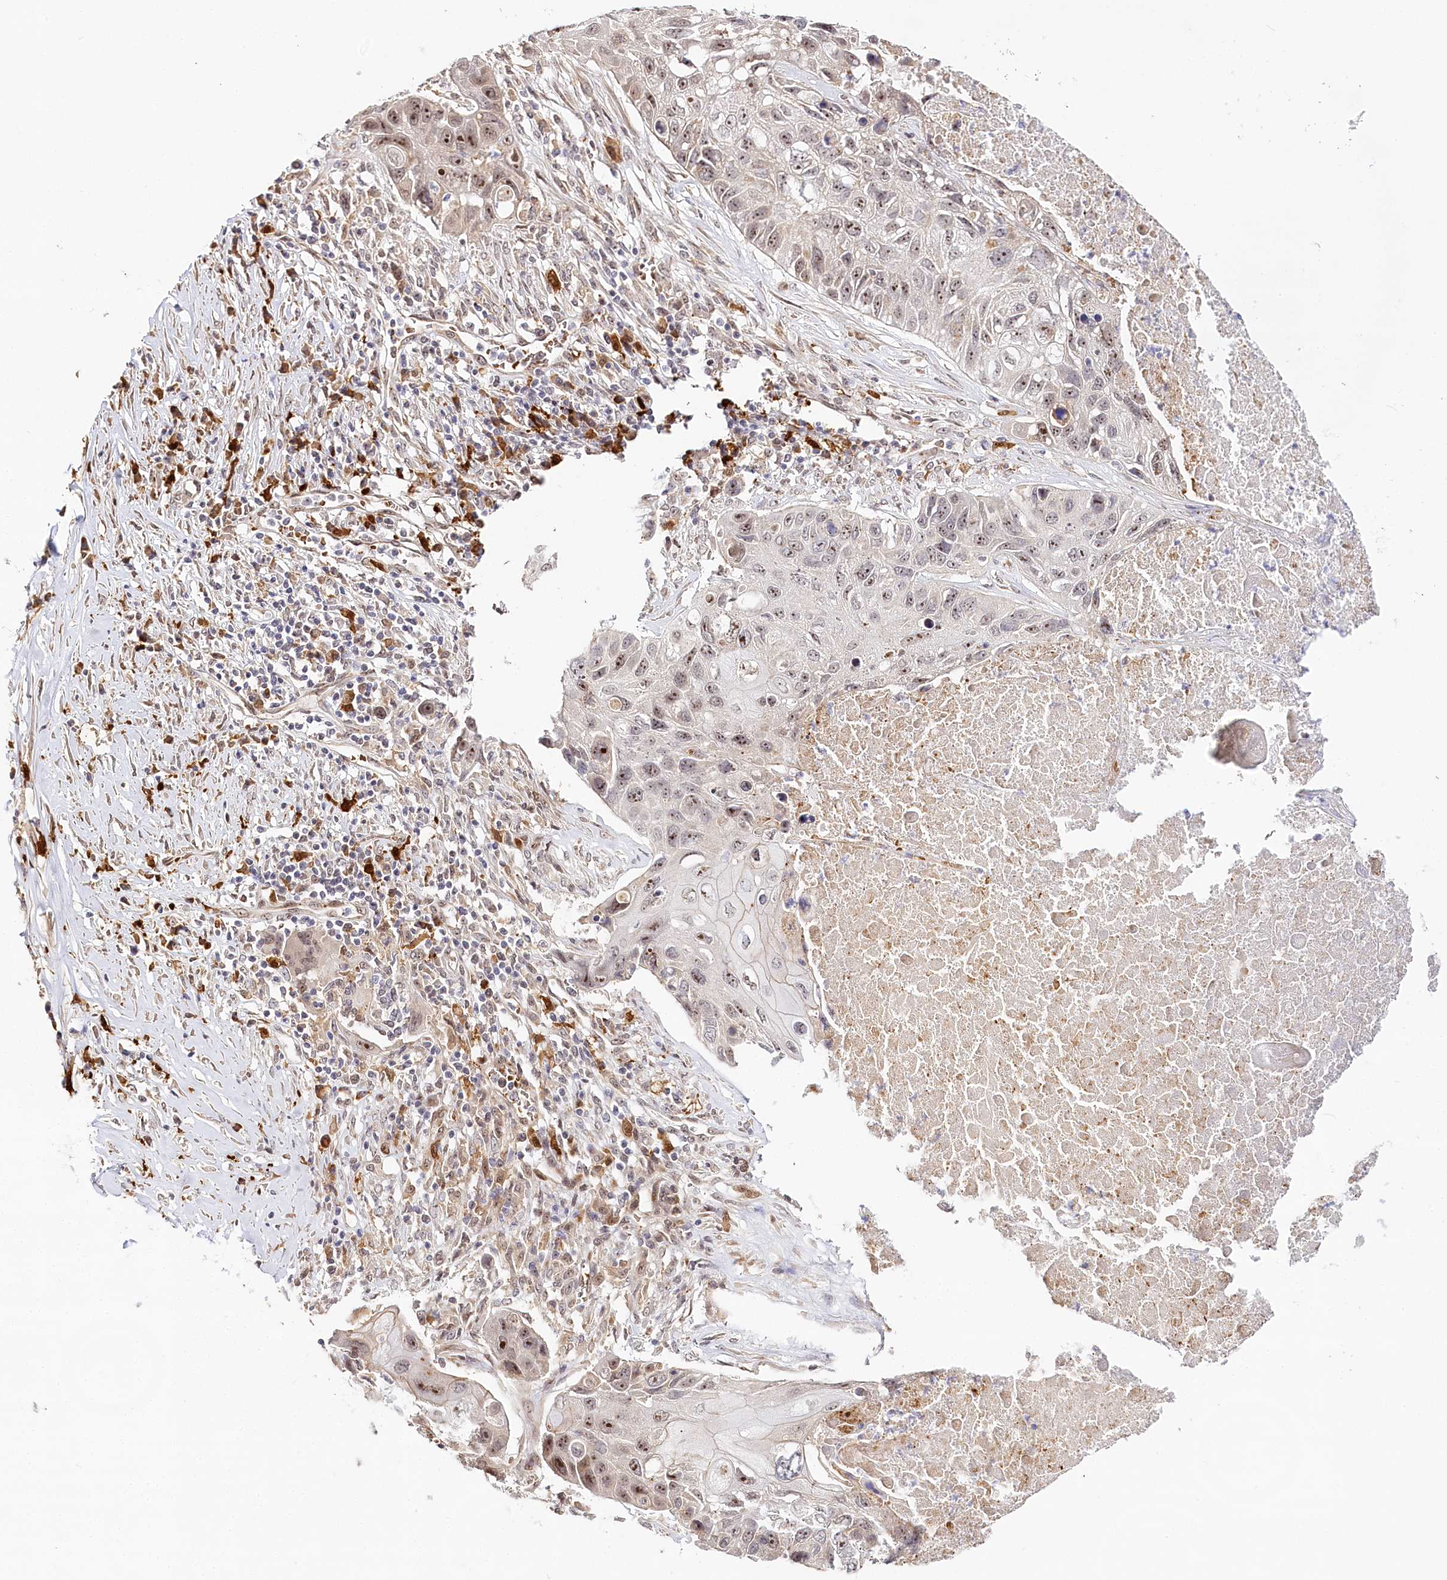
{"staining": {"intensity": "moderate", "quantity": ">75%", "location": "nuclear"}, "tissue": "lung cancer", "cell_type": "Tumor cells", "image_type": "cancer", "snomed": [{"axis": "morphology", "description": "Squamous cell carcinoma, NOS"}, {"axis": "topography", "description": "Lung"}], "caption": "Protein analysis of lung cancer (squamous cell carcinoma) tissue exhibits moderate nuclear positivity in approximately >75% of tumor cells. The staining was performed using DAB (3,3'-diaminobenzidine) to visualize the protein expression in brown, while the nuclei were stained in blue with hematoxylin (Magnification: 20x).", "gene": "WDR36", "patient": {"sex": "male", "age": 61}}